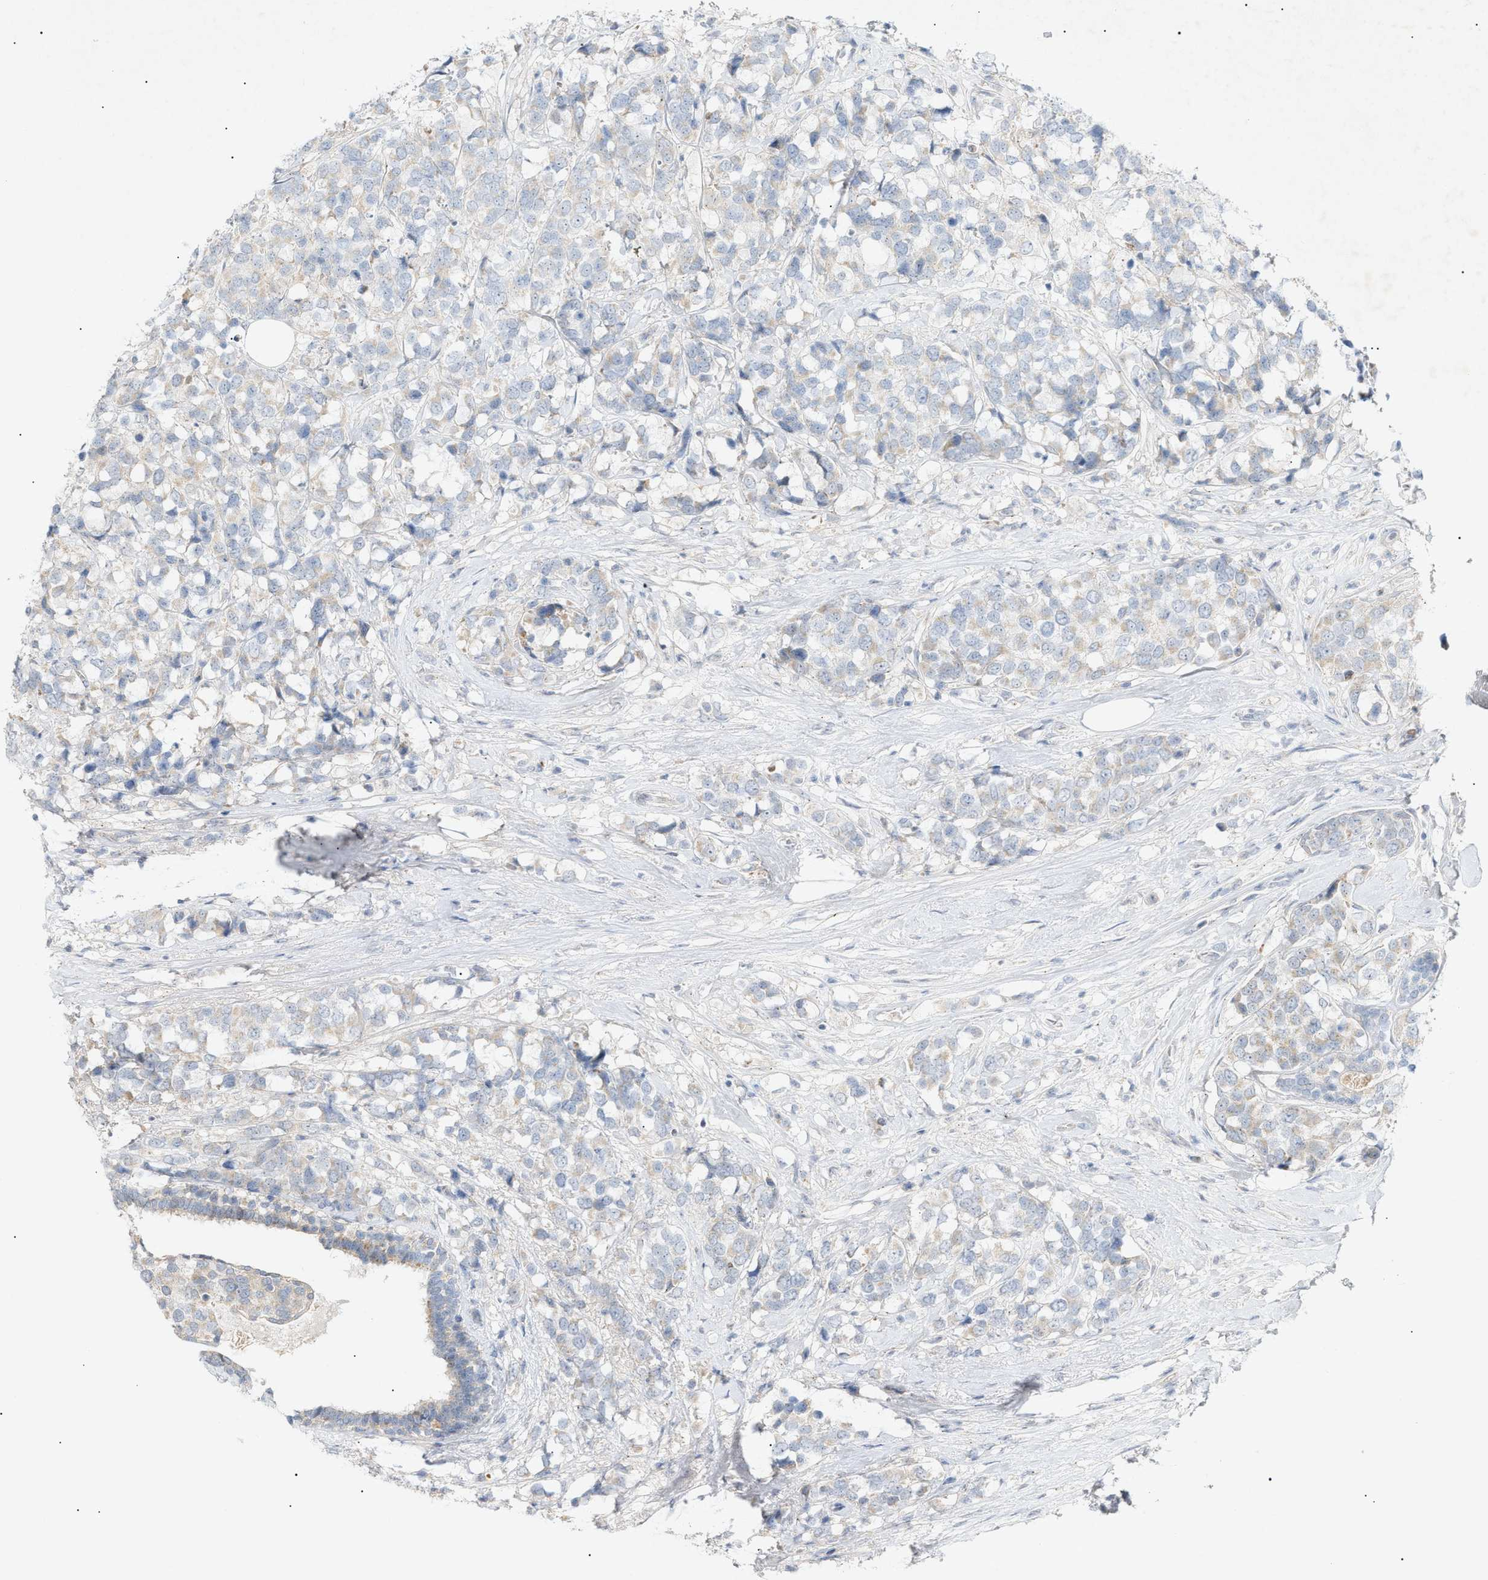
{"staining": {"intensity": "negative", "quantity": "none", "location": "none"}, "tissue": "breast cancer", "cell_type": "Tumor cells", "image_type": "cancer", "snomed": [{"axis": "morphology", "description": "Lobular carcinoma"}, {"axis": "topography", "description": "Breast"}], "caption": "IHC histopathology image of human breast cancer (lobular carcinoma) stained for a protein (brown), which demonstrates no staining in tumor cells. The staining was performed using DAB (3,3'-diaminobenzidine) to visualize the protein expression in brown, while the nuclei were stained in blue with hematoxylin (Magnification: 20x).", "gene": "SLC25A31", "patient": {"sex": "female", "age": 59}}